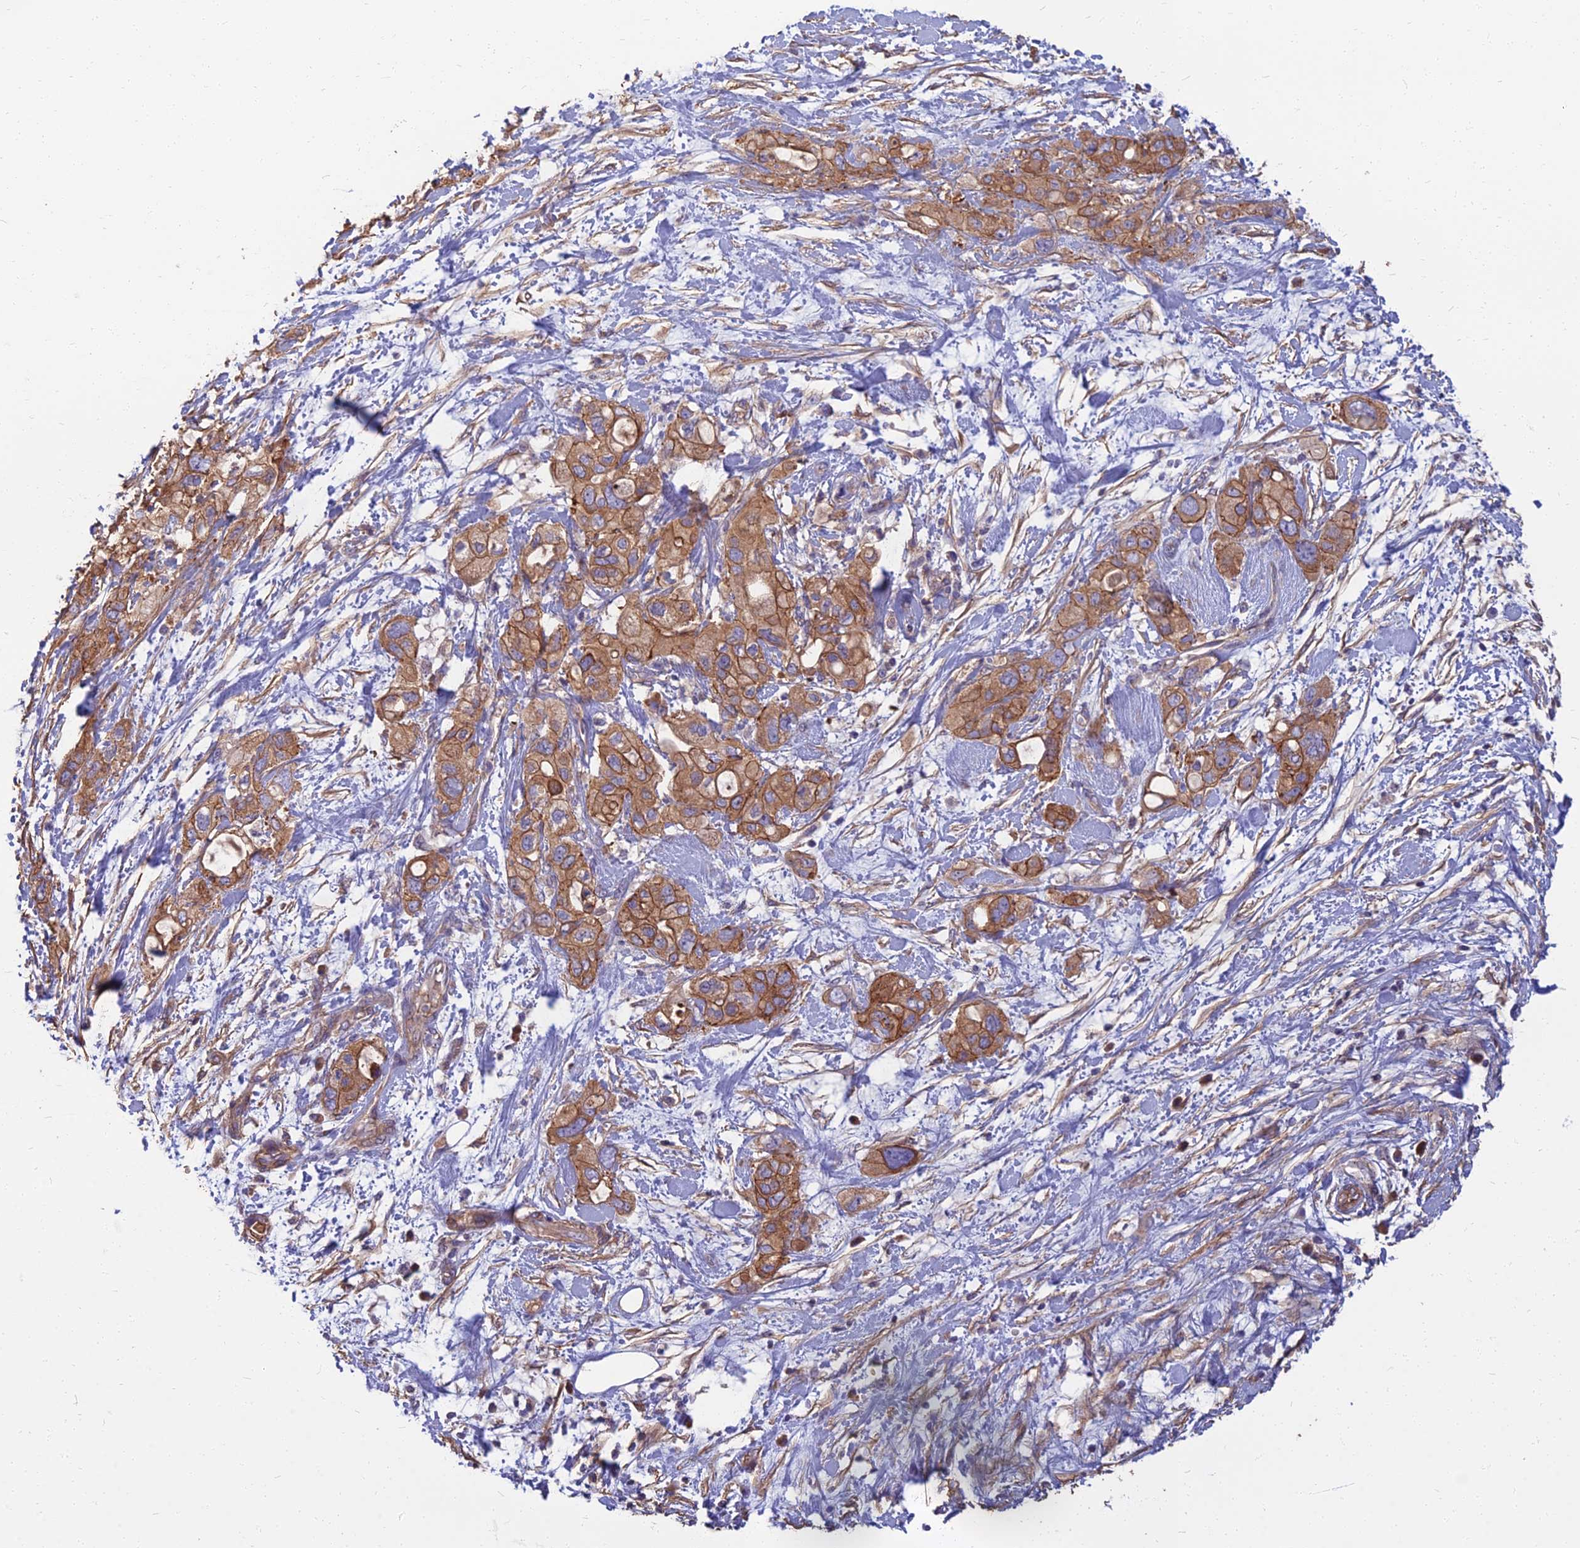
{"staining": {"intensity": "moderate", "quantity": ">75%", "location": "cytoplasmic/membranous"}, "tissue": "pancreatic cancer", "cell_type": "Tumor cells", "image_type": "cancer", "snomed": [{"axis": "morphology", "description": "Inflammation, NOS"}, {"axis": "morphology", "description": "Adenocarcinoma, NOS"}, {"axis": "topography", "description": "Pancreas"}], "caption": "An image of human adenocarcinoma (pancreatic) stained for a protein exhibits moderate cytoplasmic/membranous brown staining in tumor cells.", "gene": "WDR24", "patient": {"sex": "female", "age": 56}}